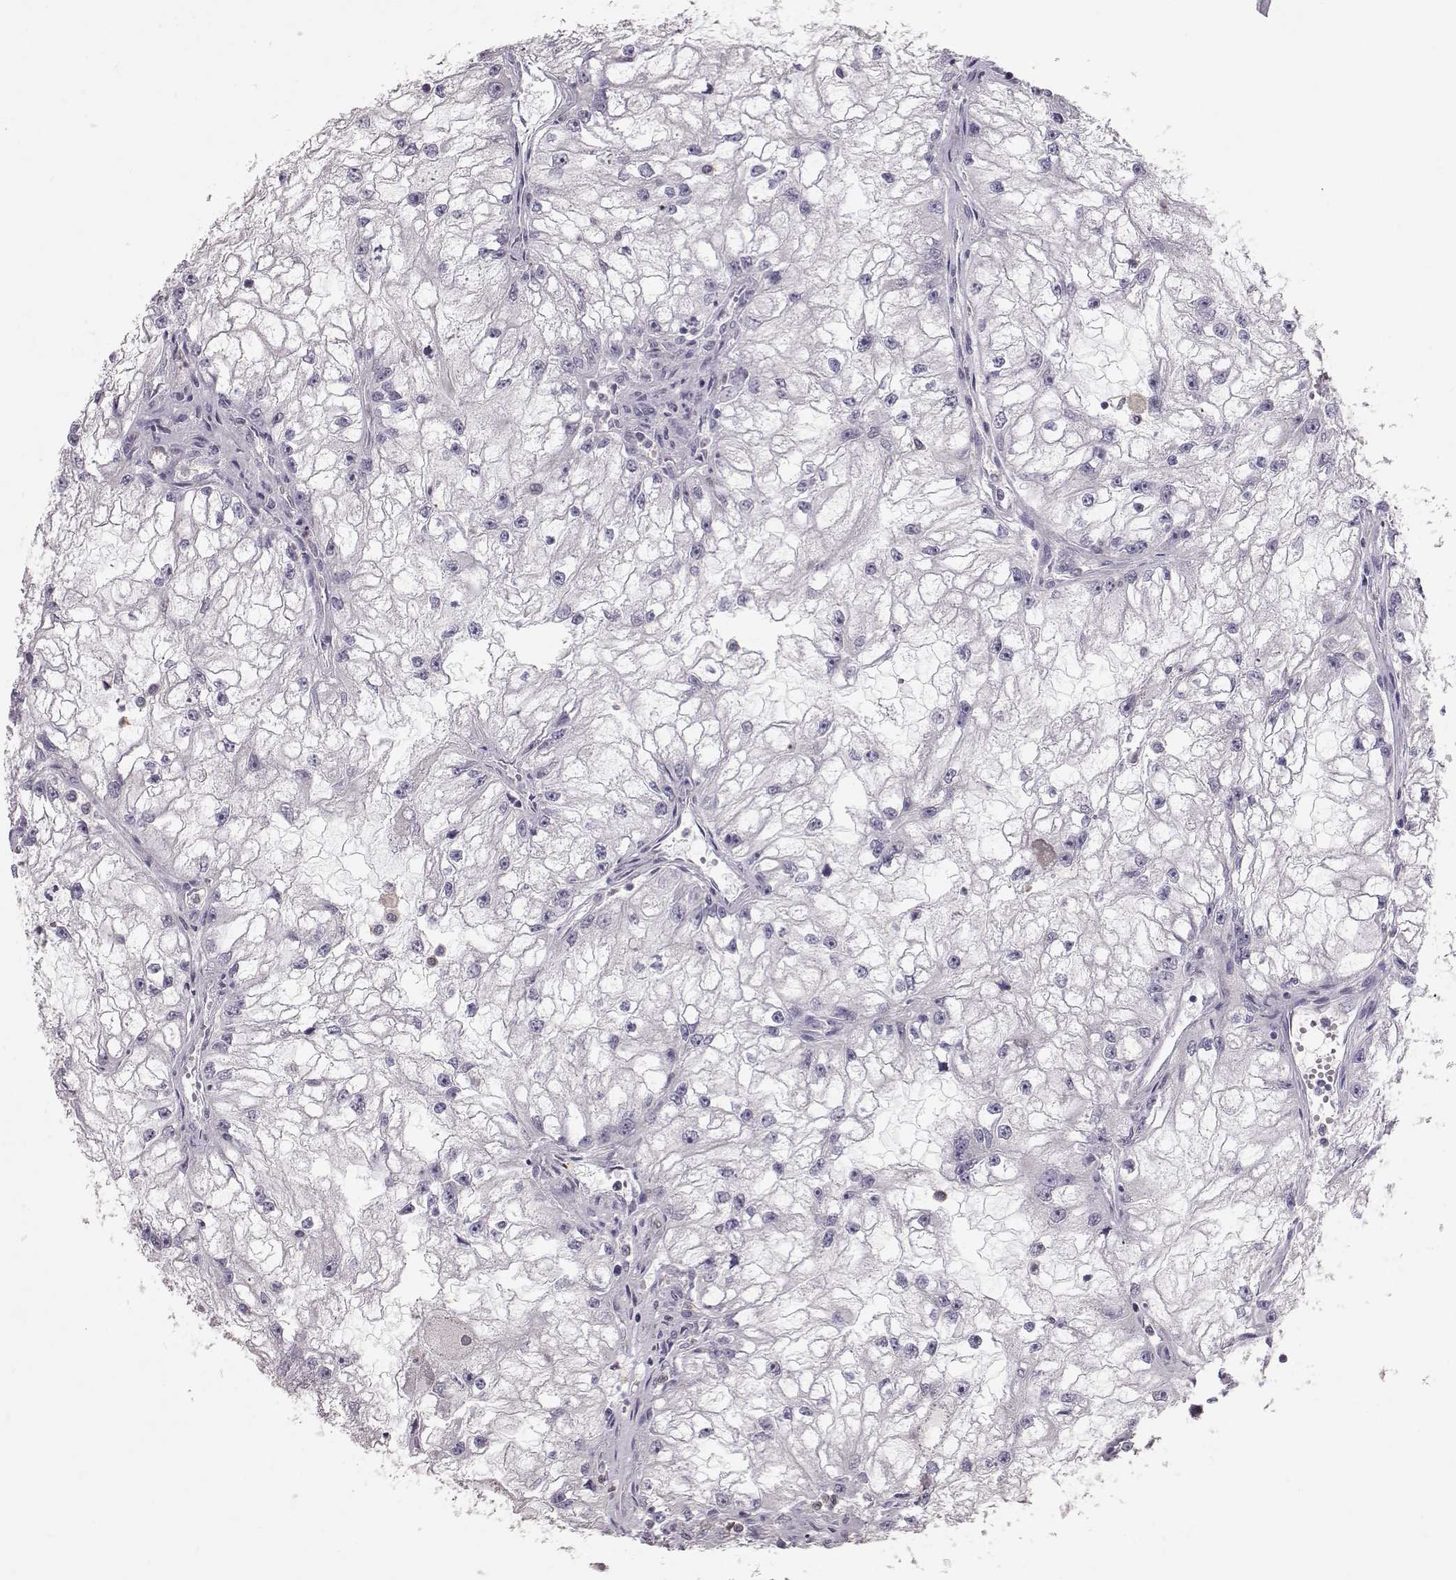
{"staining": {"intensity": "negative", "quantity": "none", "location": "none"}, "tissue": "renal cancer", "cell_type": "Tumor cells", "image_type": "cancer", "snomed": [{"axis": "morphology", "description": "Adenocarcinoma, NOS"}, {"axis": "topography", "description": "Kidney"}], "caption": "An image of human renal cancer (adenocarcinoma) is negative for staining in tumor cells.", "gene": "POU1F1", "patient": {"sex": "male", "age": 59}}